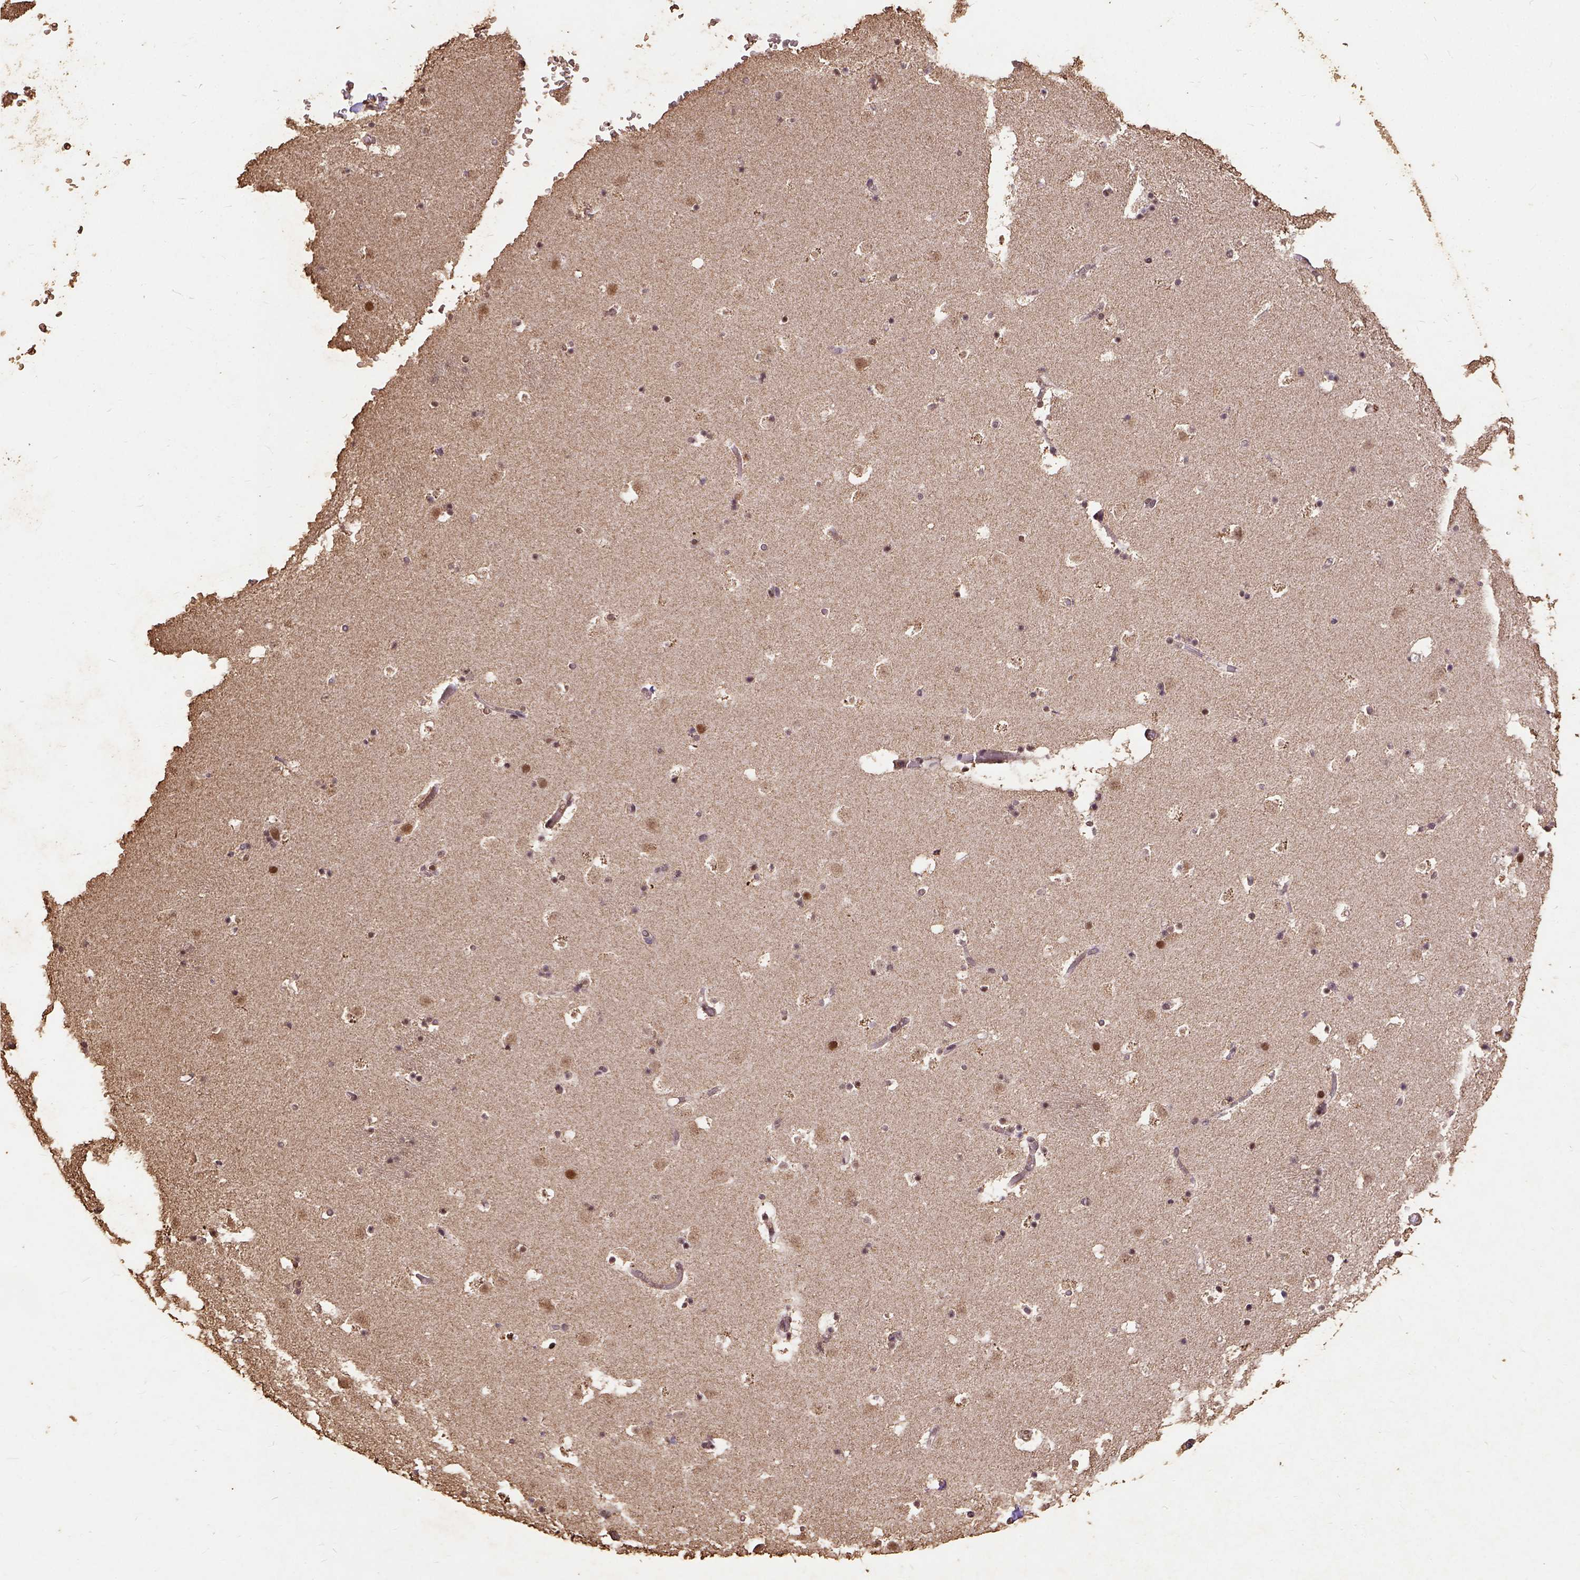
{"staining": {"intensity": "strong", "quantity": "25%-75%", "location": "nuclear"}, "tissue": "caudate", "cell_type": "Glial cells", "image_type": "normal", "snomed": [{"axis": "morphology", "description": "Normal tissue, NOS"}, {"axis": "topography", "description": "Lateral ventricle wall"}], "caption": "The image exhibits a brown stain indicating the presence of a protein in the nuclear of glial cells in caudate.", "gene": "NACC1", "patient": {"sex": "female", "age": 42}}